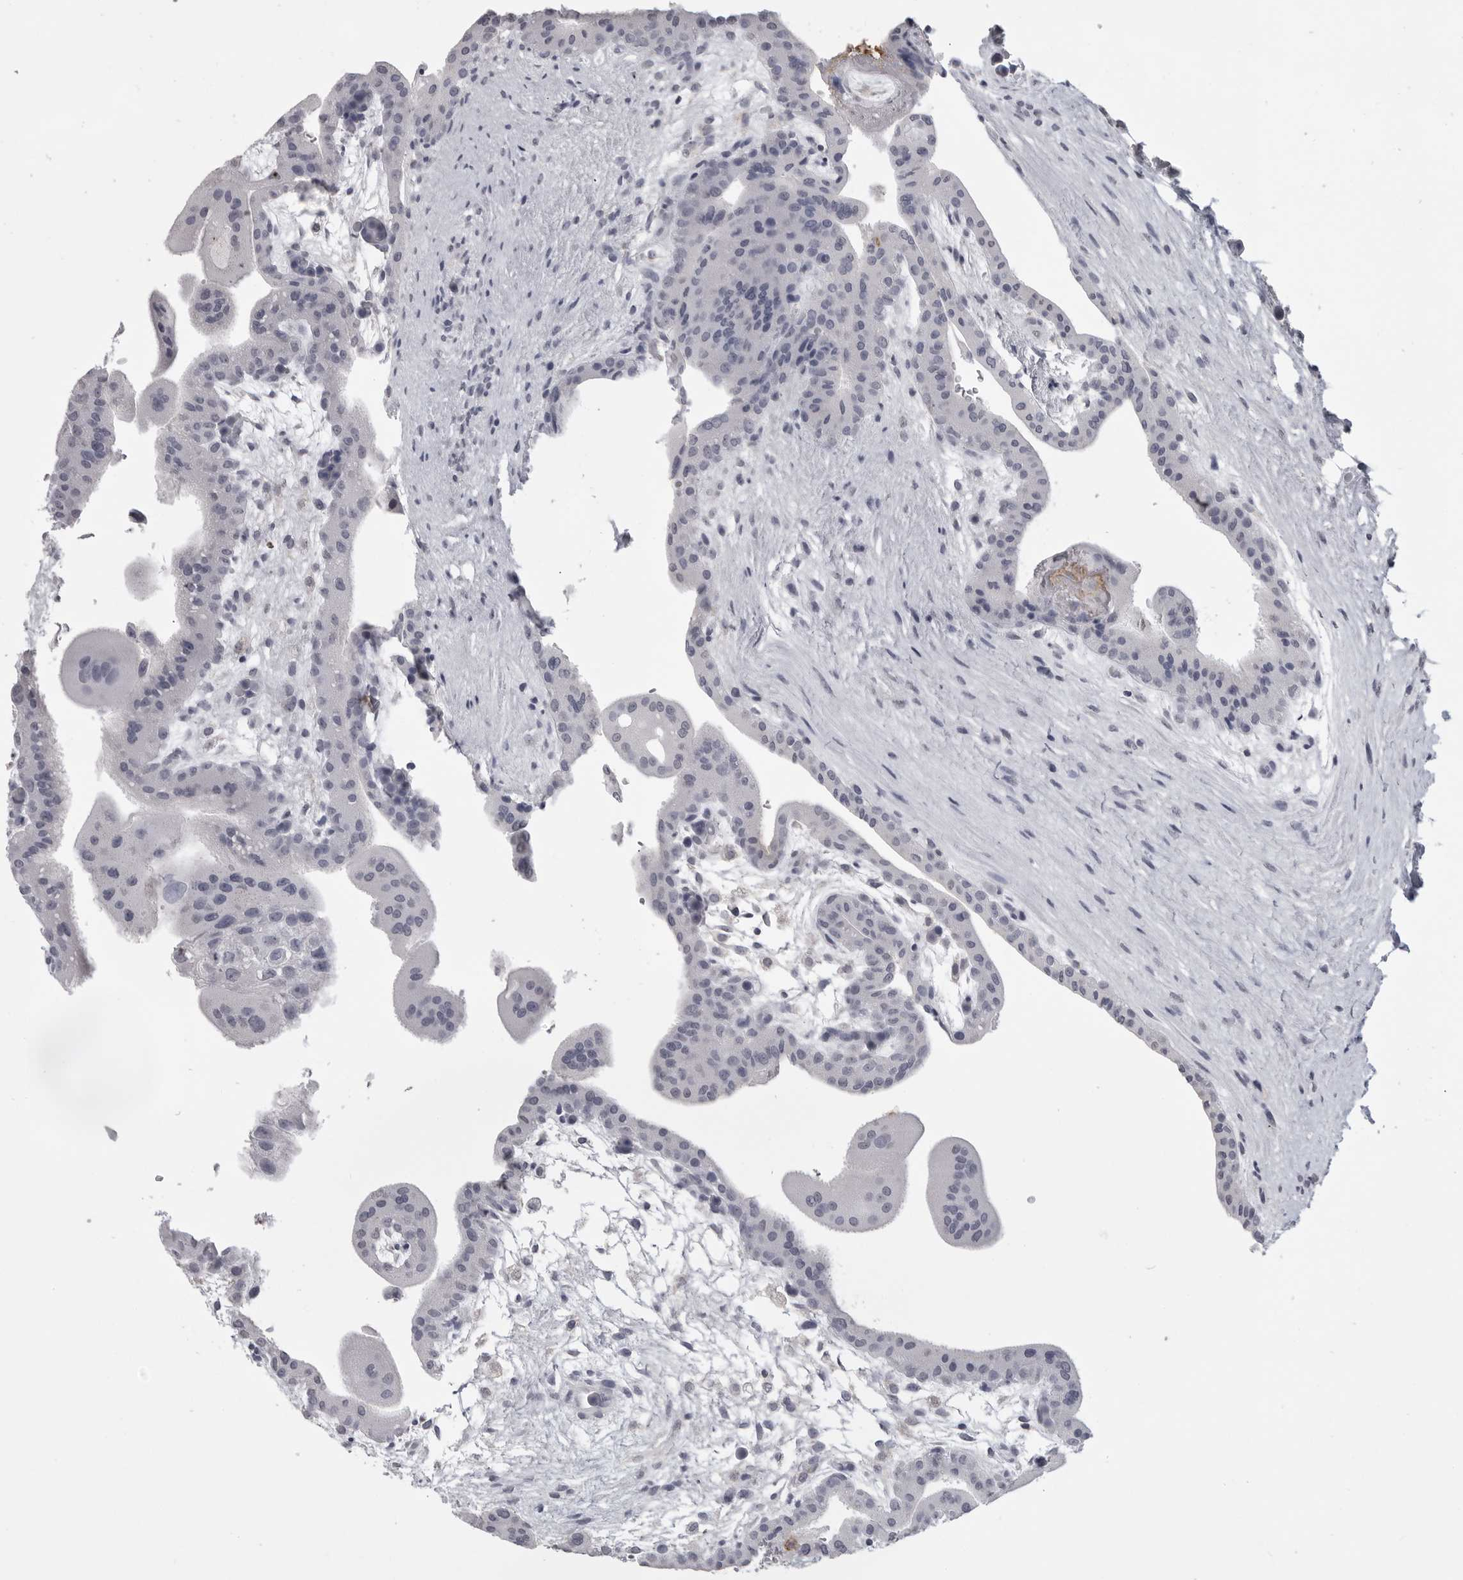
{"staining": {"intensity": "negative", "quantity": "none", "location": "none"}, "tissue": "placenta", "cell_type": "Decidual cells", "image_type": "normal", "snomed": [{"axis": "morphology", "description": "Normal tissue, NOS"}, {"axis": "topography", "description": "Placenta"}], "caption": "IHC of benign human placenta displays no staining in decidual cells.", "gene": "ITGAL", "patient": {"sex": "female", "age": 35}}